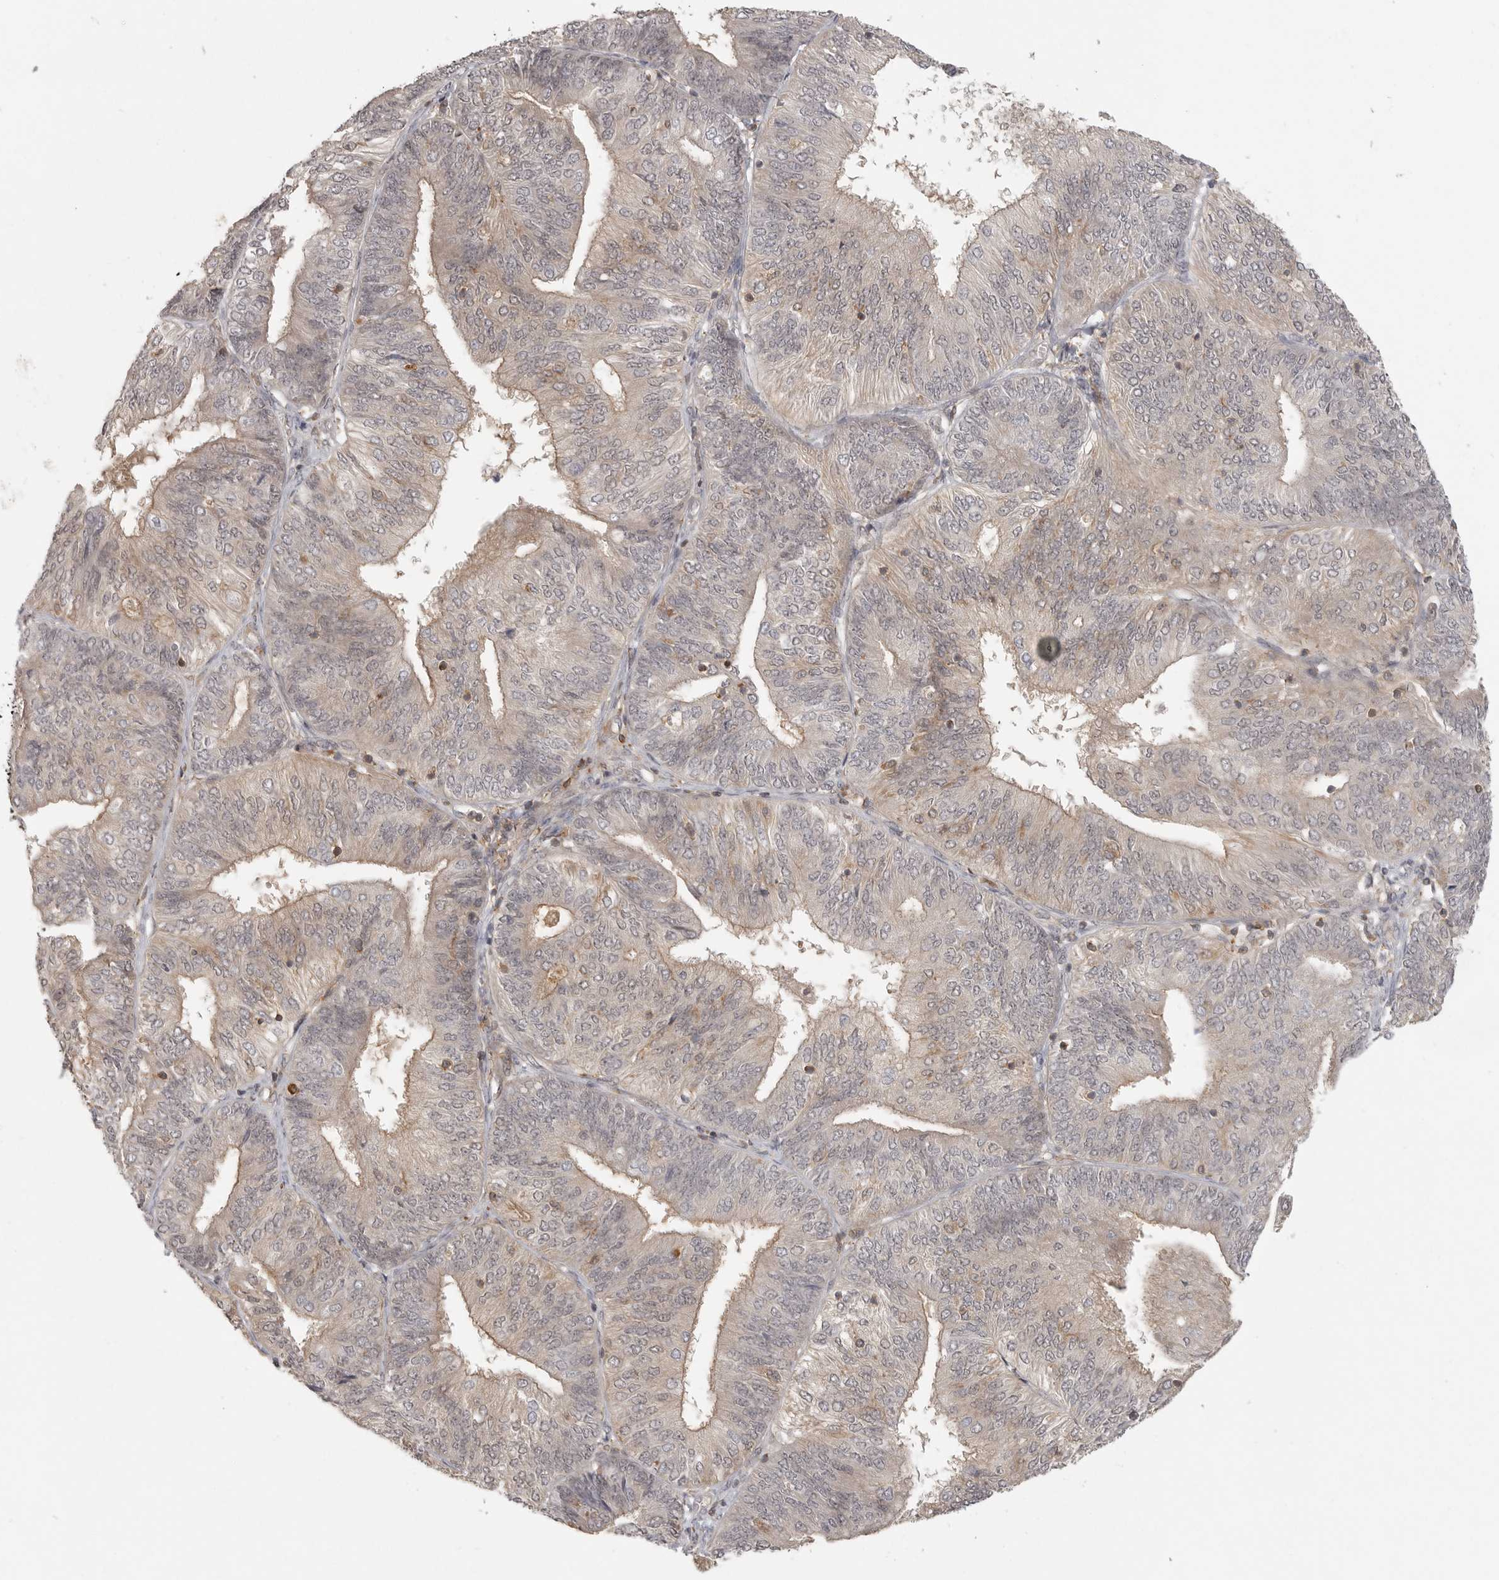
{"staining": {"intensity": "weak", "quantity": "<25%", "location": "cytoplasmic/membranous"}, "tissue": "endometrial cancer", "cell_type": "Tumor cells", "image_type": "cancer", "snomed": [{"axis": "morphology", "description": "Adenocarcinoma, NOS"}, {"axis": "topography", "description": "Endometrium"}], "caption": "Immunohistochemistry of endometrial adenocarcinoma displays no expression in tumor cells. Brightfield microscopy of immunohistochemistry stained with DAB (3,3'-diaminobenzidine) (brown) and hematoxylin (blue), captured at high magnification.", "gene": "DBNL", "patient": {"sex": "female", "age": 58}}